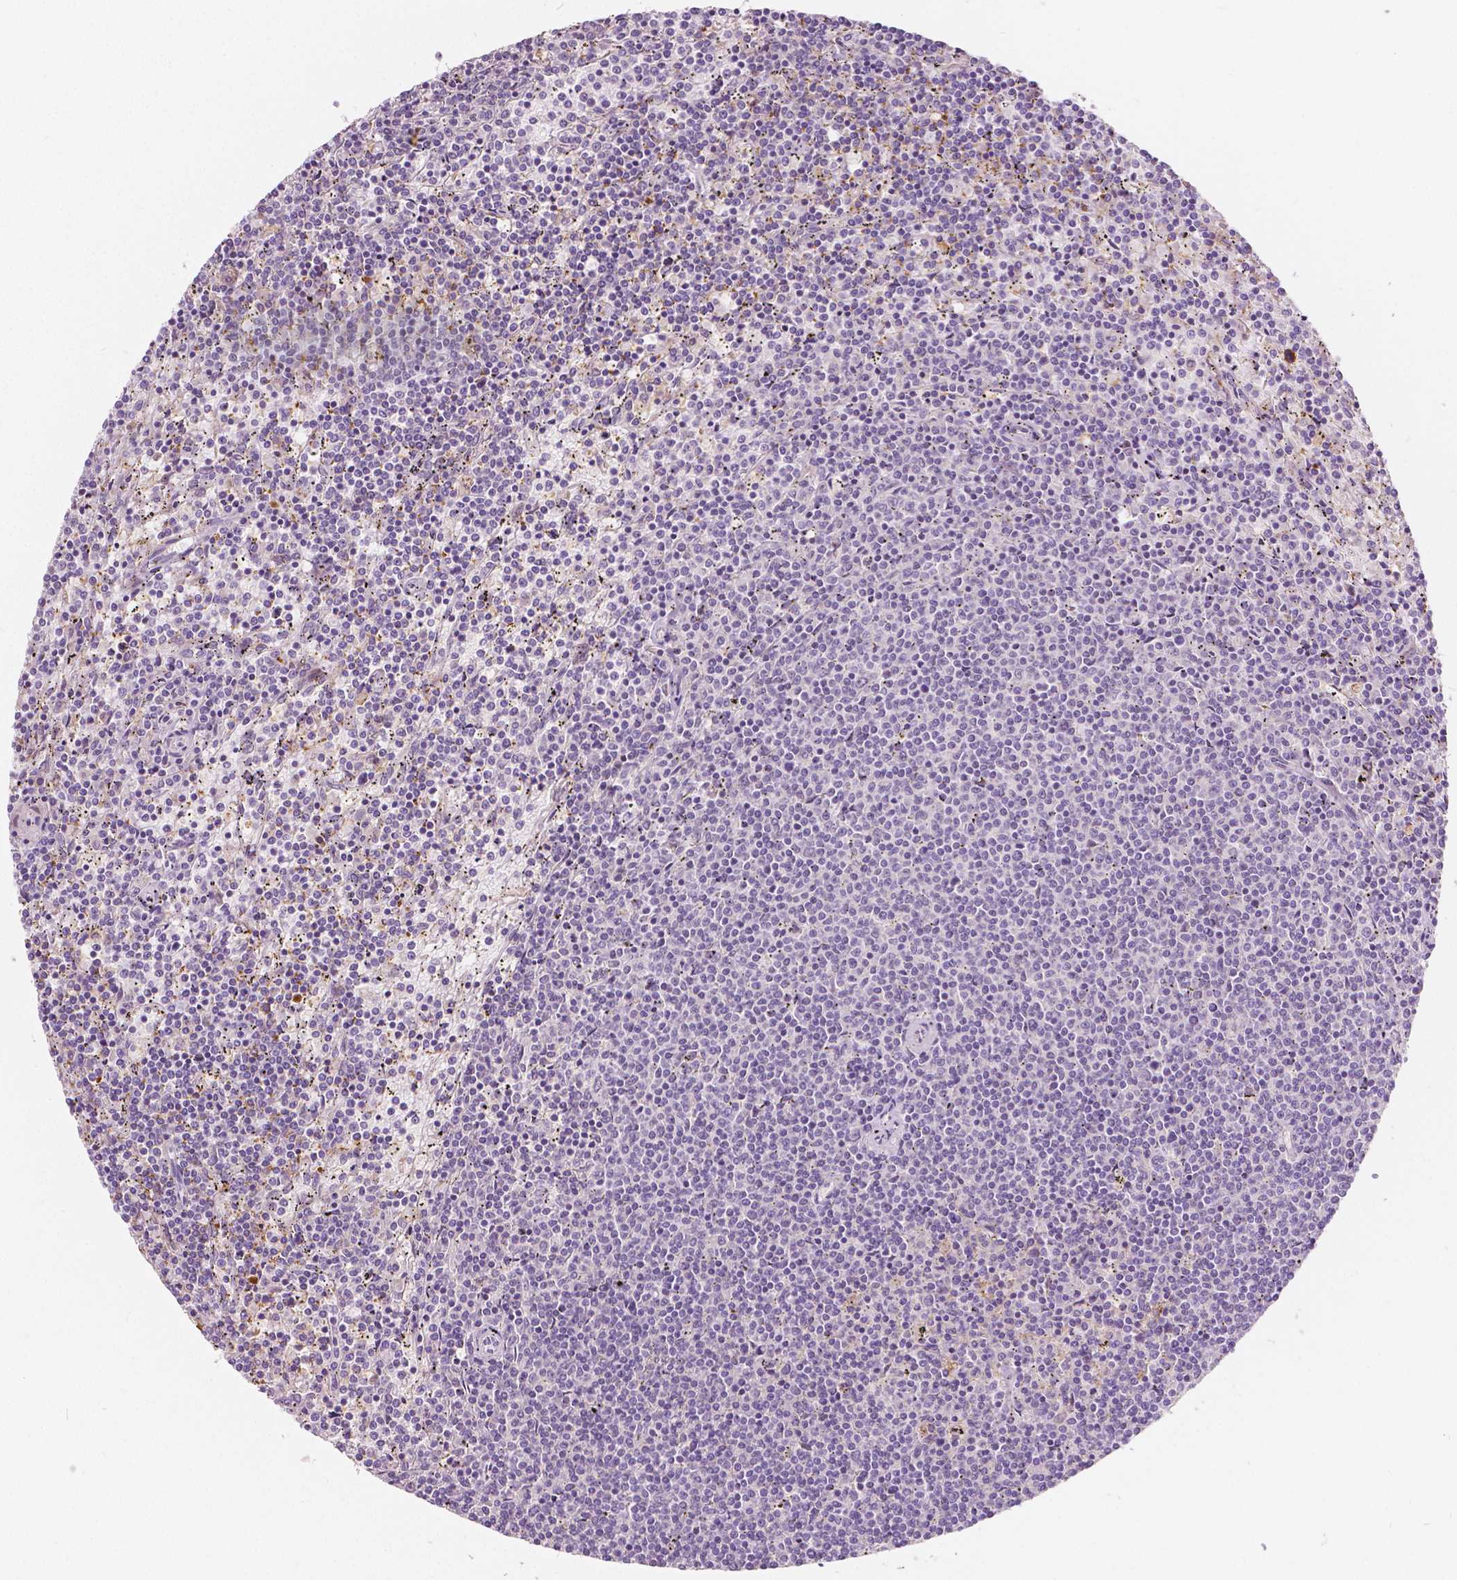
{"staining": {"intensity": "negative", "quantity": "none", "location": "none"}, "tissue": "lymphoma", "cell_type": "Tumor cells", "image_type": "cancer", "snomed": [{"axis": "morphology", "description": "Malignant lymphoma, non-Hodgkin's type, Low grade"}, {"axis": "topography", "description": "Spleen"}], "caption": "IHC image of human lymphoma stained for a protein (brown), which demonstrates no expression in tumor cells.", "gene": "DLX6", "patient": {"sex": "female", "age": 50}}